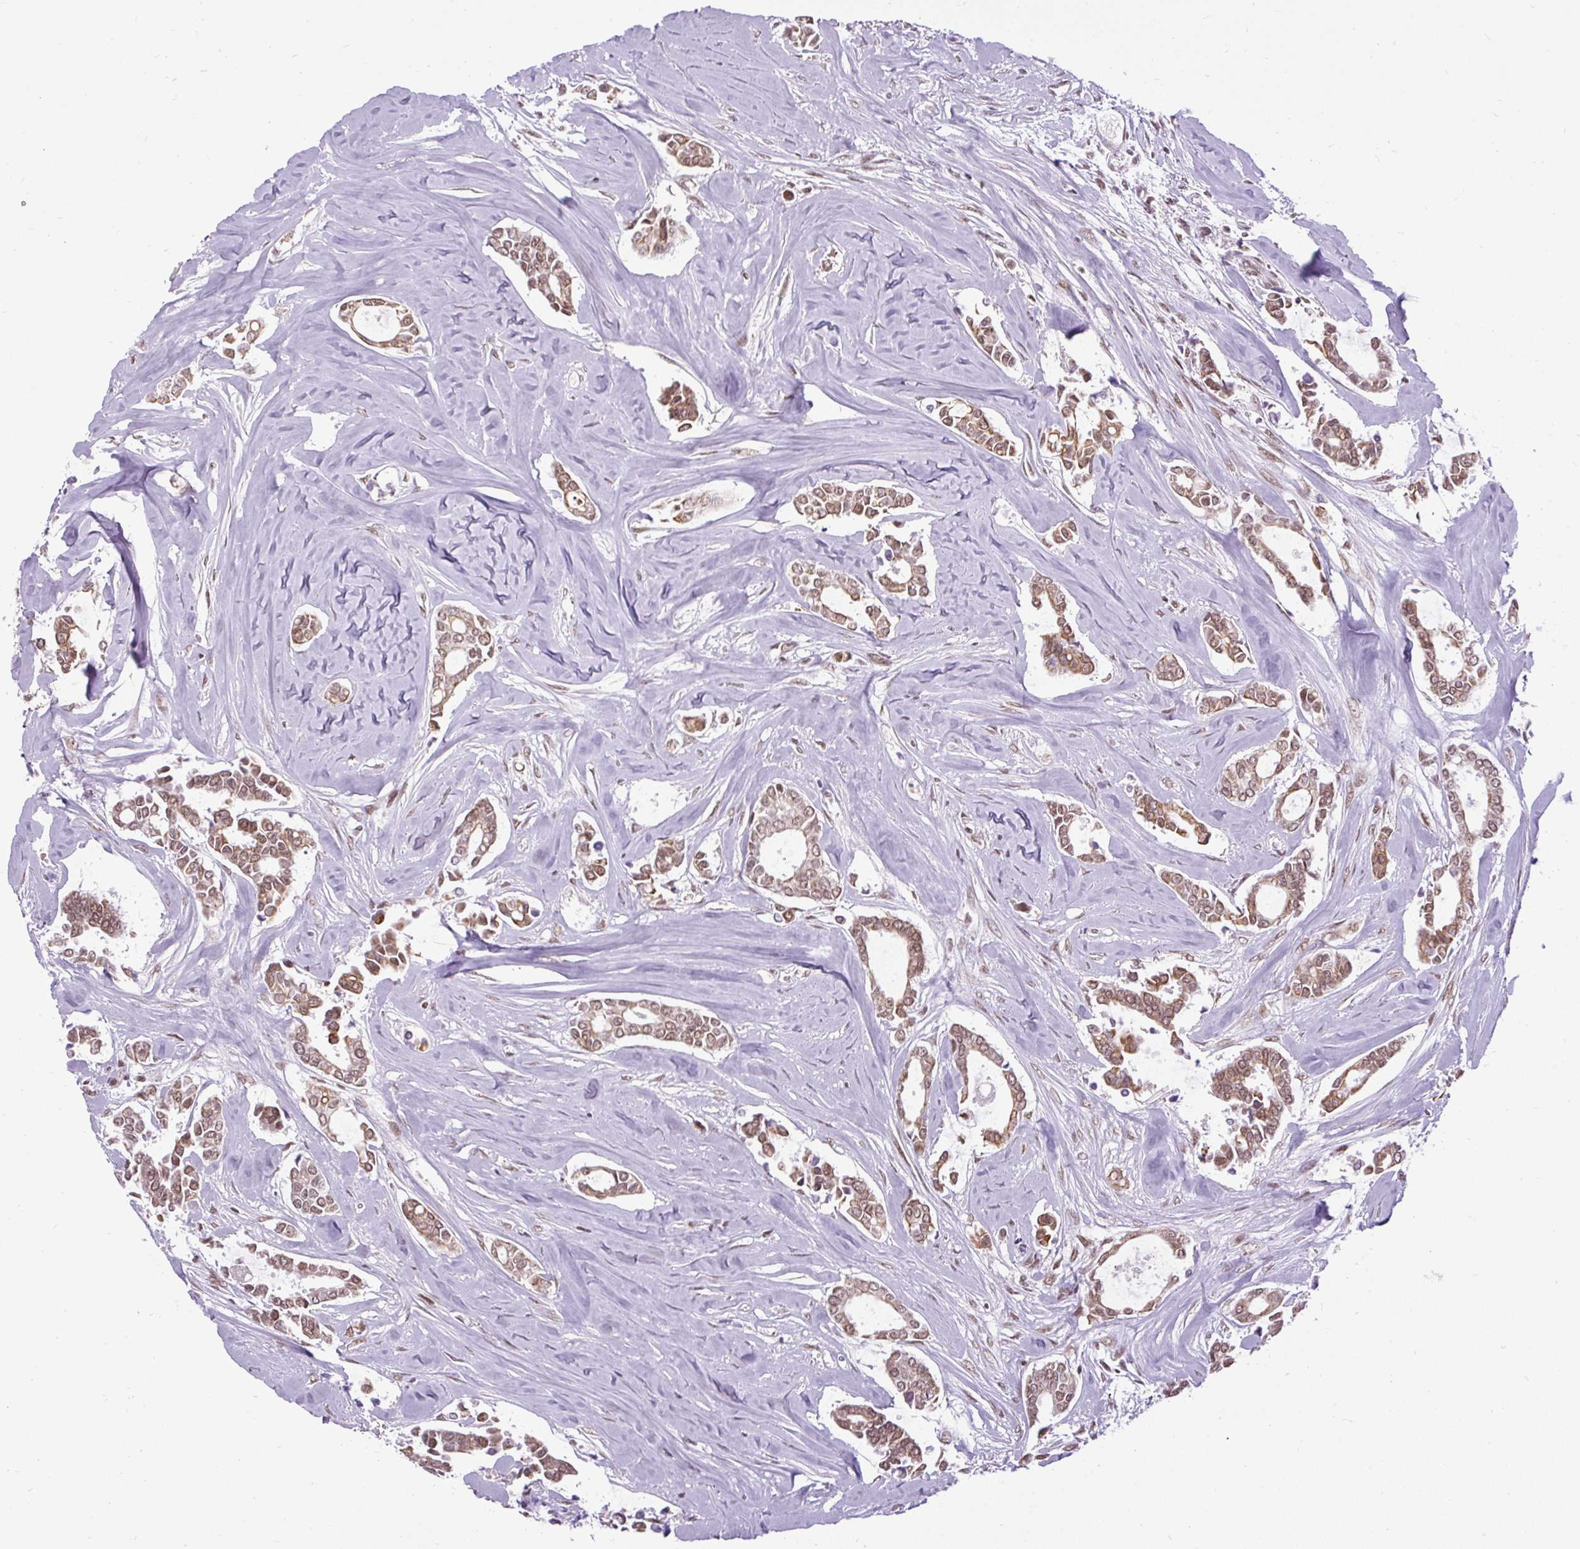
{"staining": {"intensity": "moderate", "quantity": ">75%", "location": "cytoplasmic/membranous,nuclear"}, "tissue": "breast cancer", "cell_type": "Tumor cells", "image_type": "cancer", "snomed": [{"axis": "morphology", "description": "Duct carcinoma"}, {"axis": "topography", "description": "Breast"}], "caption": "Breast intraductal carcinoma tissue demonstrates moderate cytoplasmic/membranous and nuclear expression in approximately >75% of tumor cells, visualized by immunohistochemistry.", "gene": "ZNF672", "patient": {"sex": "female", "age": 84}}